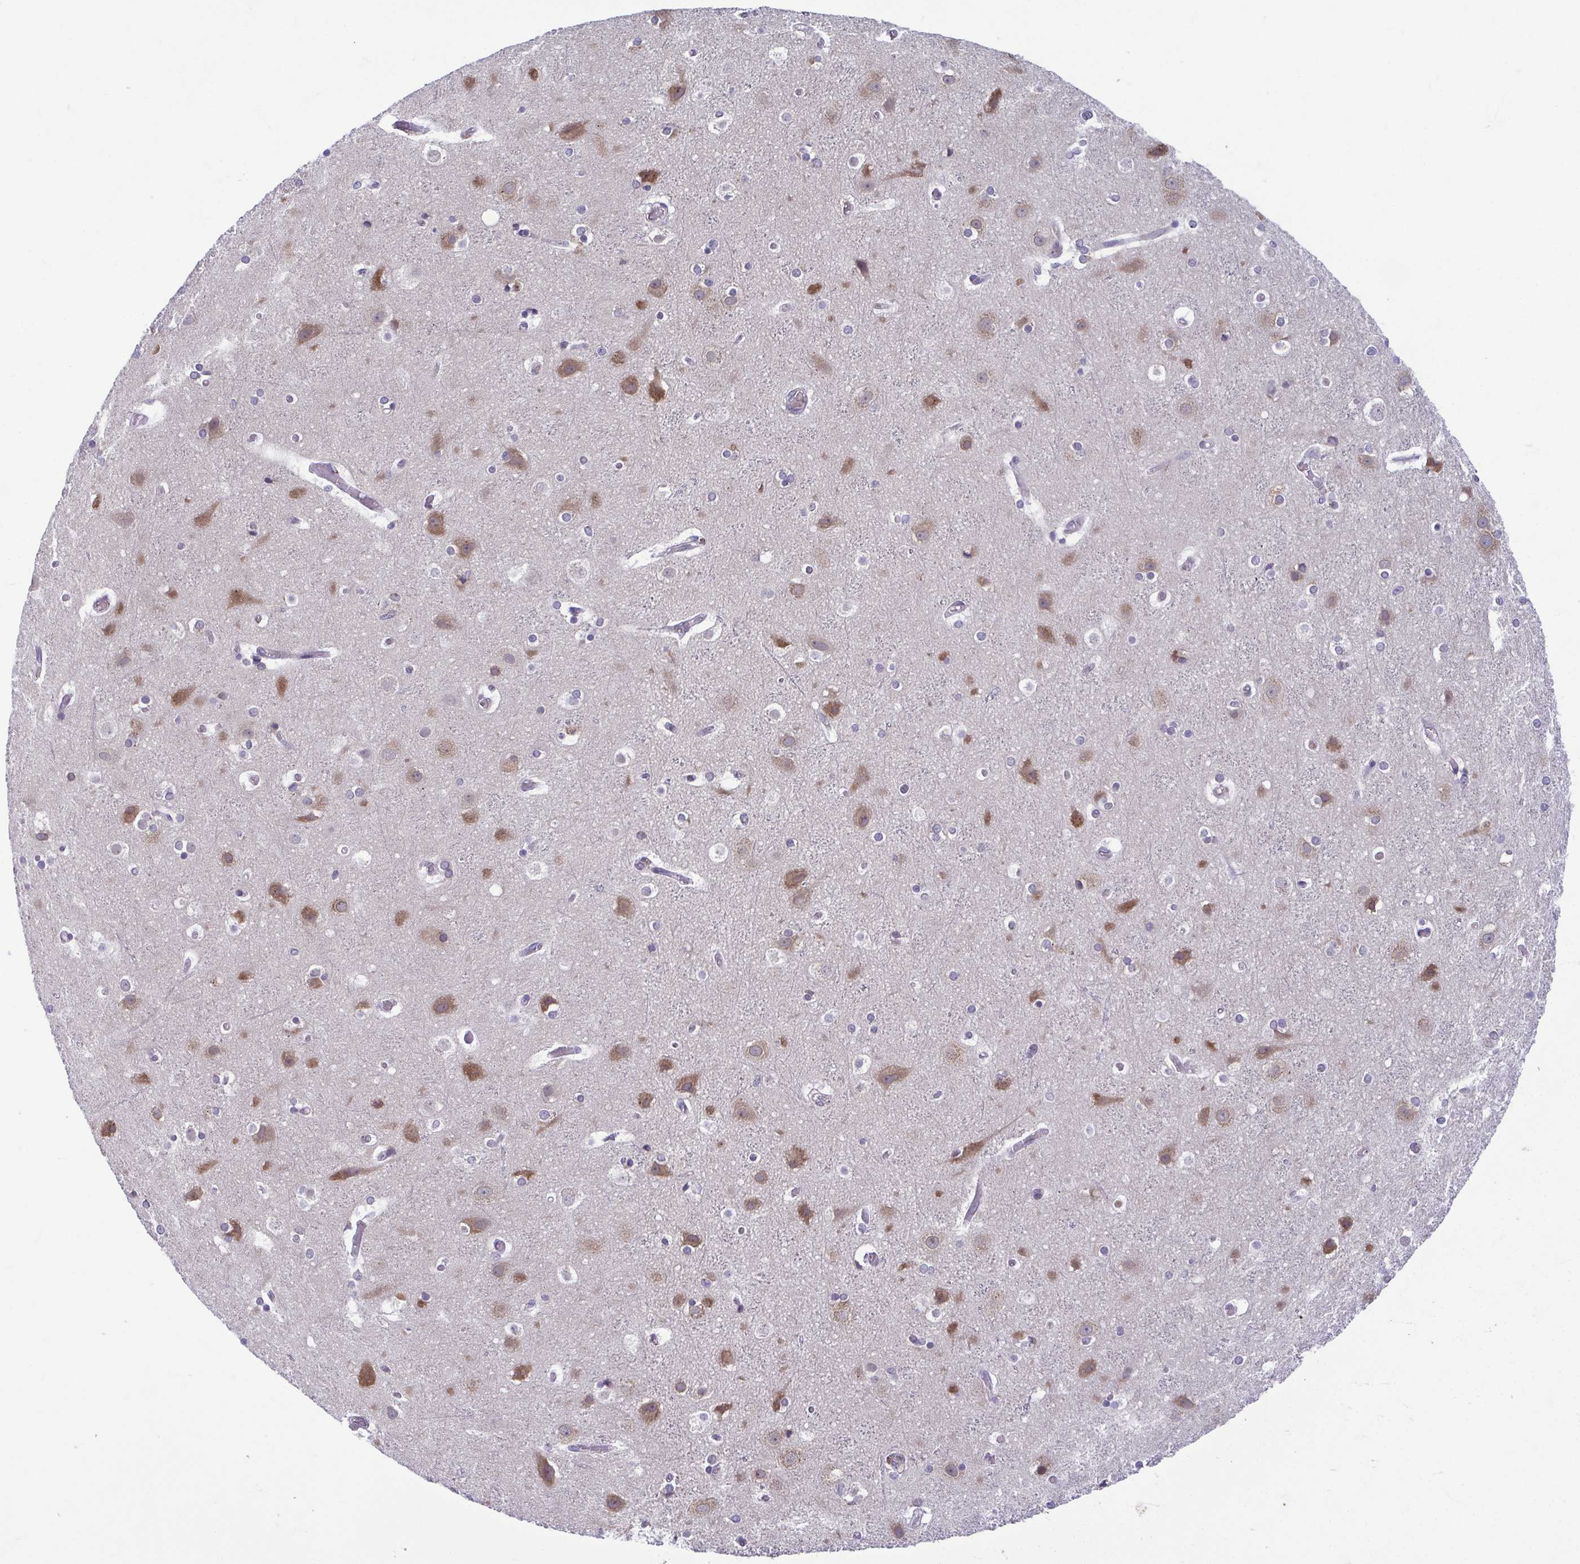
{"staining": {"intensity": "negative", "quantity": "none", "location": "none"}, "tissue": "cerebral cortex", "cell_type": "Endothelial cells", "image_type": "normal", "snomed": [{"axis": "morphology", "description": "Normal tissue, NOS"}, {"axis": "topography", "description": "Cerebral cortex"}], "caption": "A micrograph of human cerebral cortex is negative for staining in endothelial cells. The staining is performed using DAB (3,3'-diaminobenzidine) brown chromogen with nuclei counter-stained in using hematoxylin.", "gene": "TMEM108", "patient": {"sex": "female", "age": 52}}